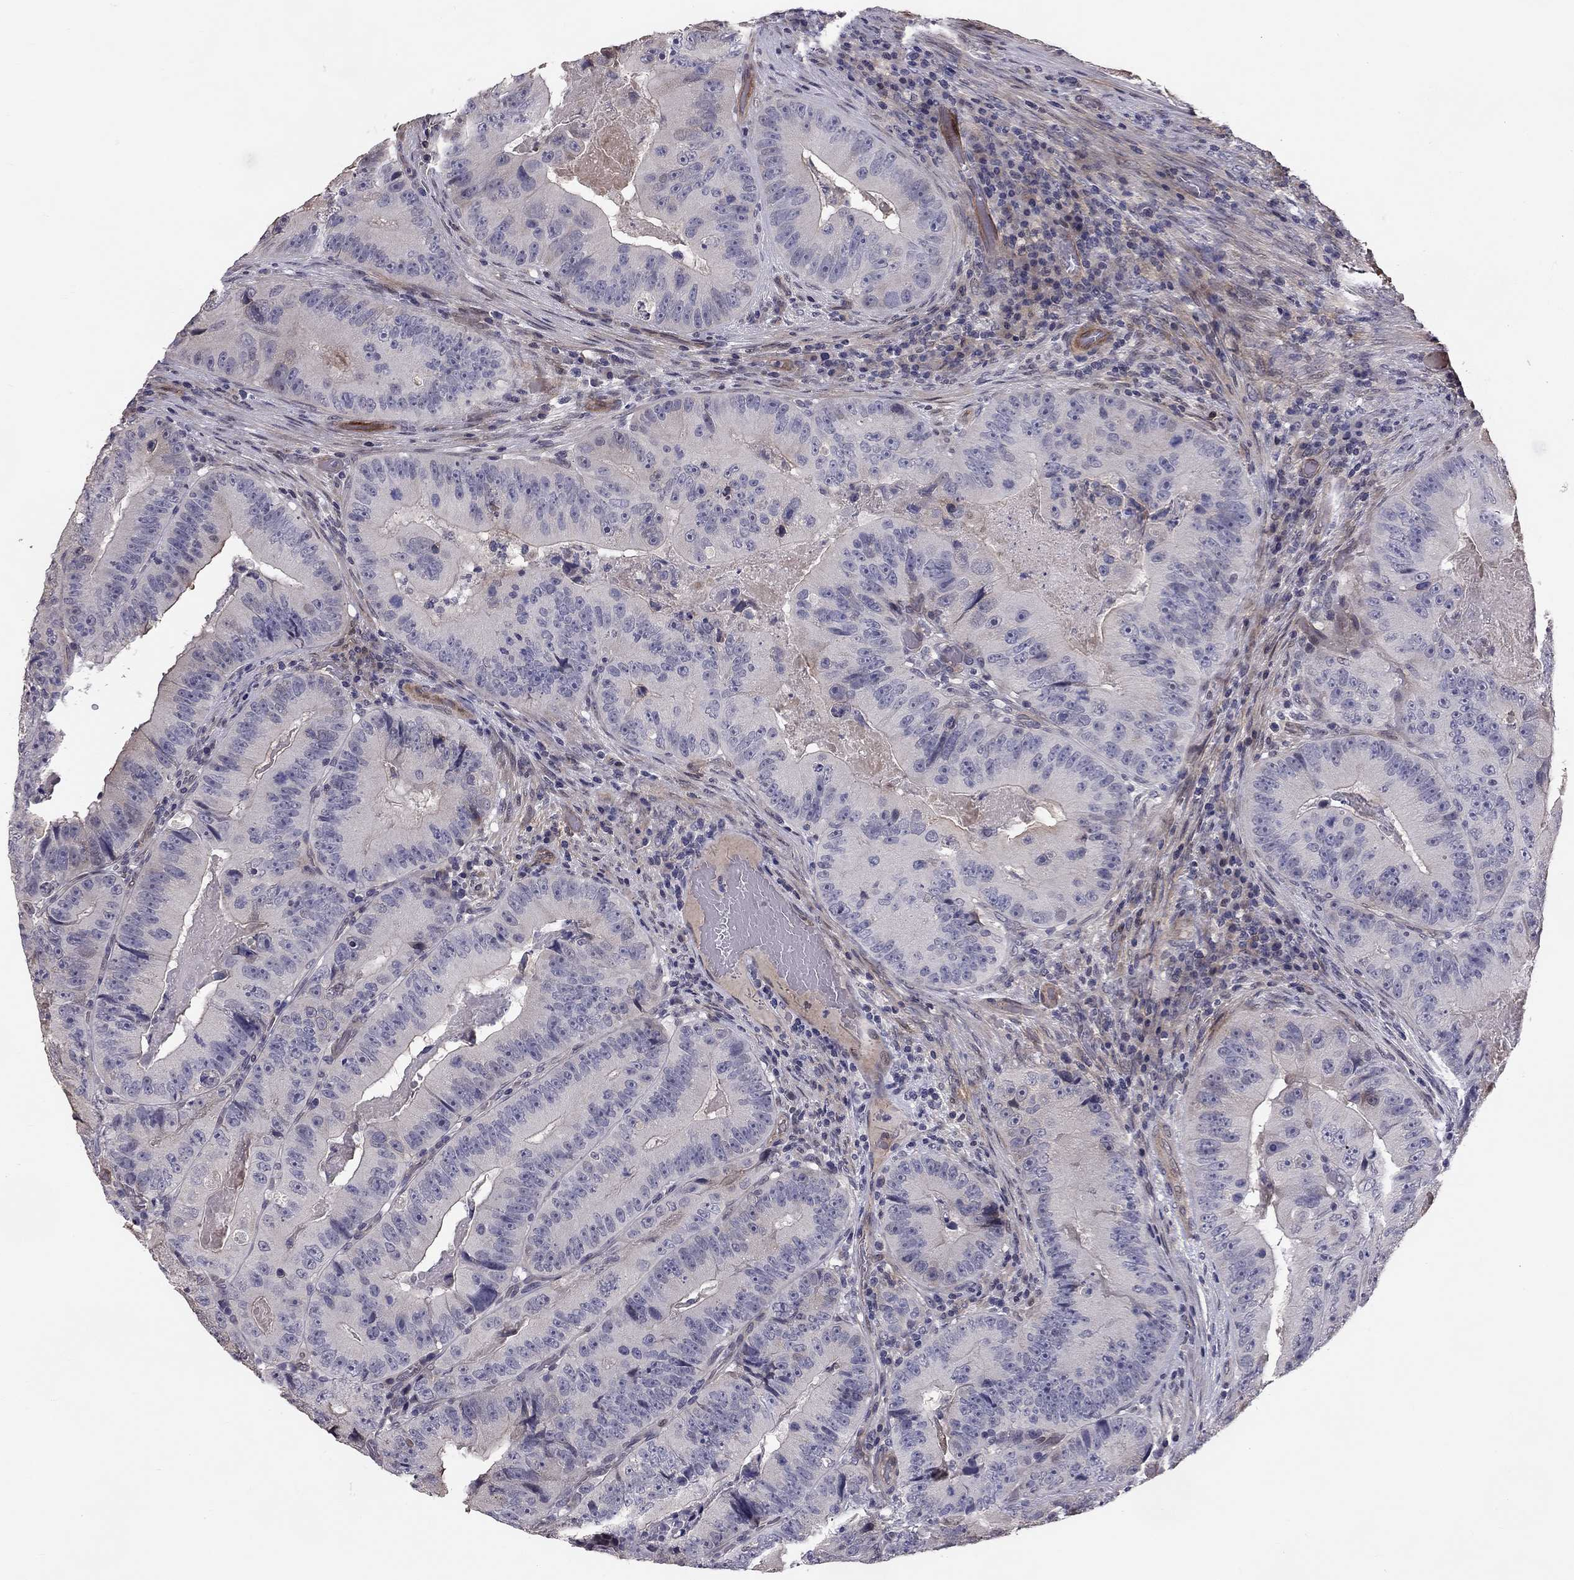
{"staining": {"intensity": "negative", "quantity": "none", "location": "none"}, "tissue": "colorectal cancer", "cell_type": "Tumor cells", "image_type": "cancer", "snomed": [{"axis": "morphology", "description": "Adenocarcinoma, NOS"}, {"axis": "topography", "description": "Colon"}], "caption": "There is no significant staining in tumor cells of adenocarcinoma (colorectal).", "gene": "GJB4", "patient": {"sex": "female", "age": 86}}